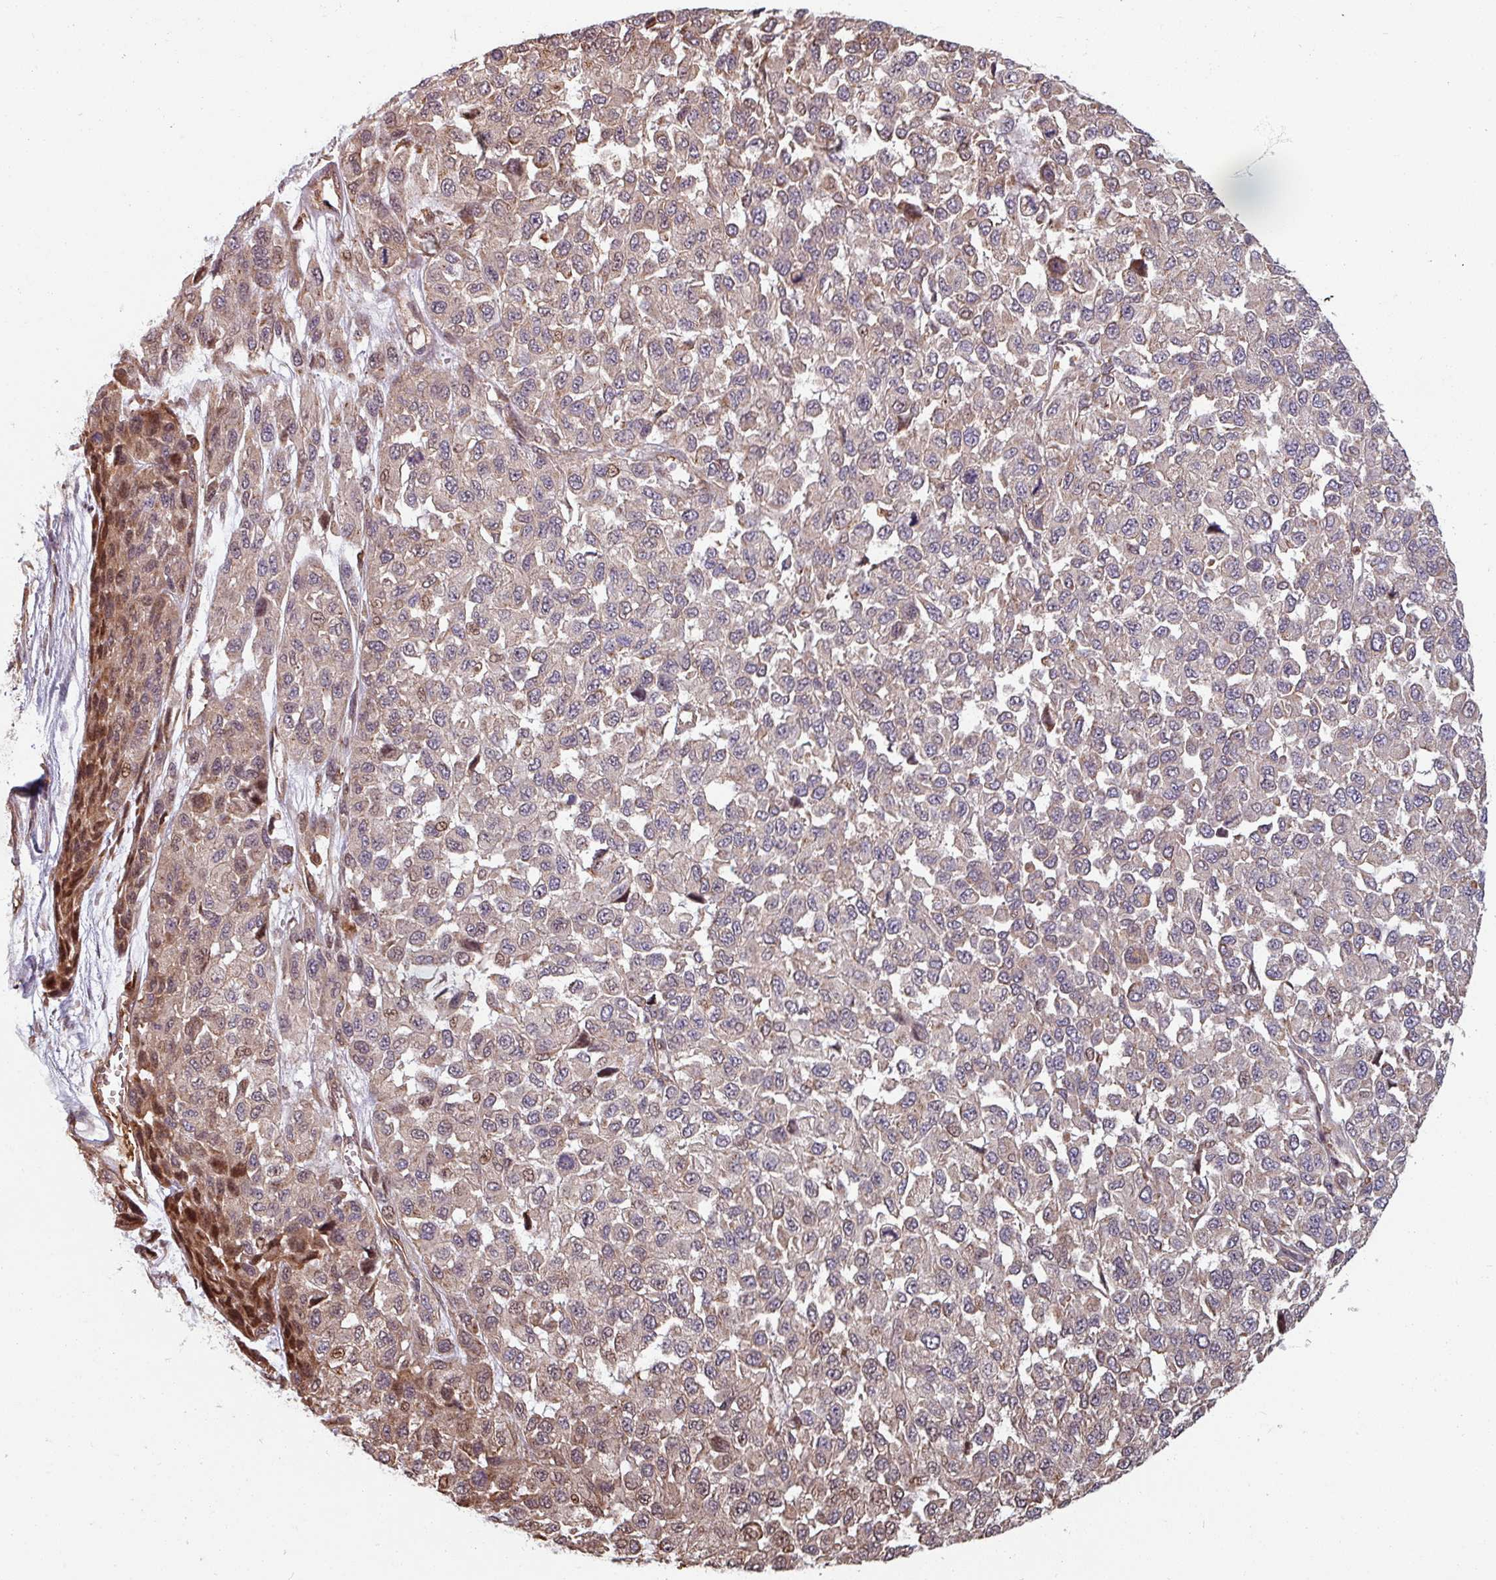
{"staining": {"intensity": "moderate", "quantity": "<25%", "location": "nuclear"}, "tissue": "melanoma", "cell_type": "Tumor cells", "image_type": "cancer", "snomed": [{"axis": "morphology", "description": "Malignant melanoma, NOS"}, {"axis": "topography", "description": "Skin"}], "caption": "Protein staining displays moderate nuclear positivity in approximately <25% of tumor cells in melanoma.", "gene": "EID1", "patient": {"sex": "male", "age": 62}}